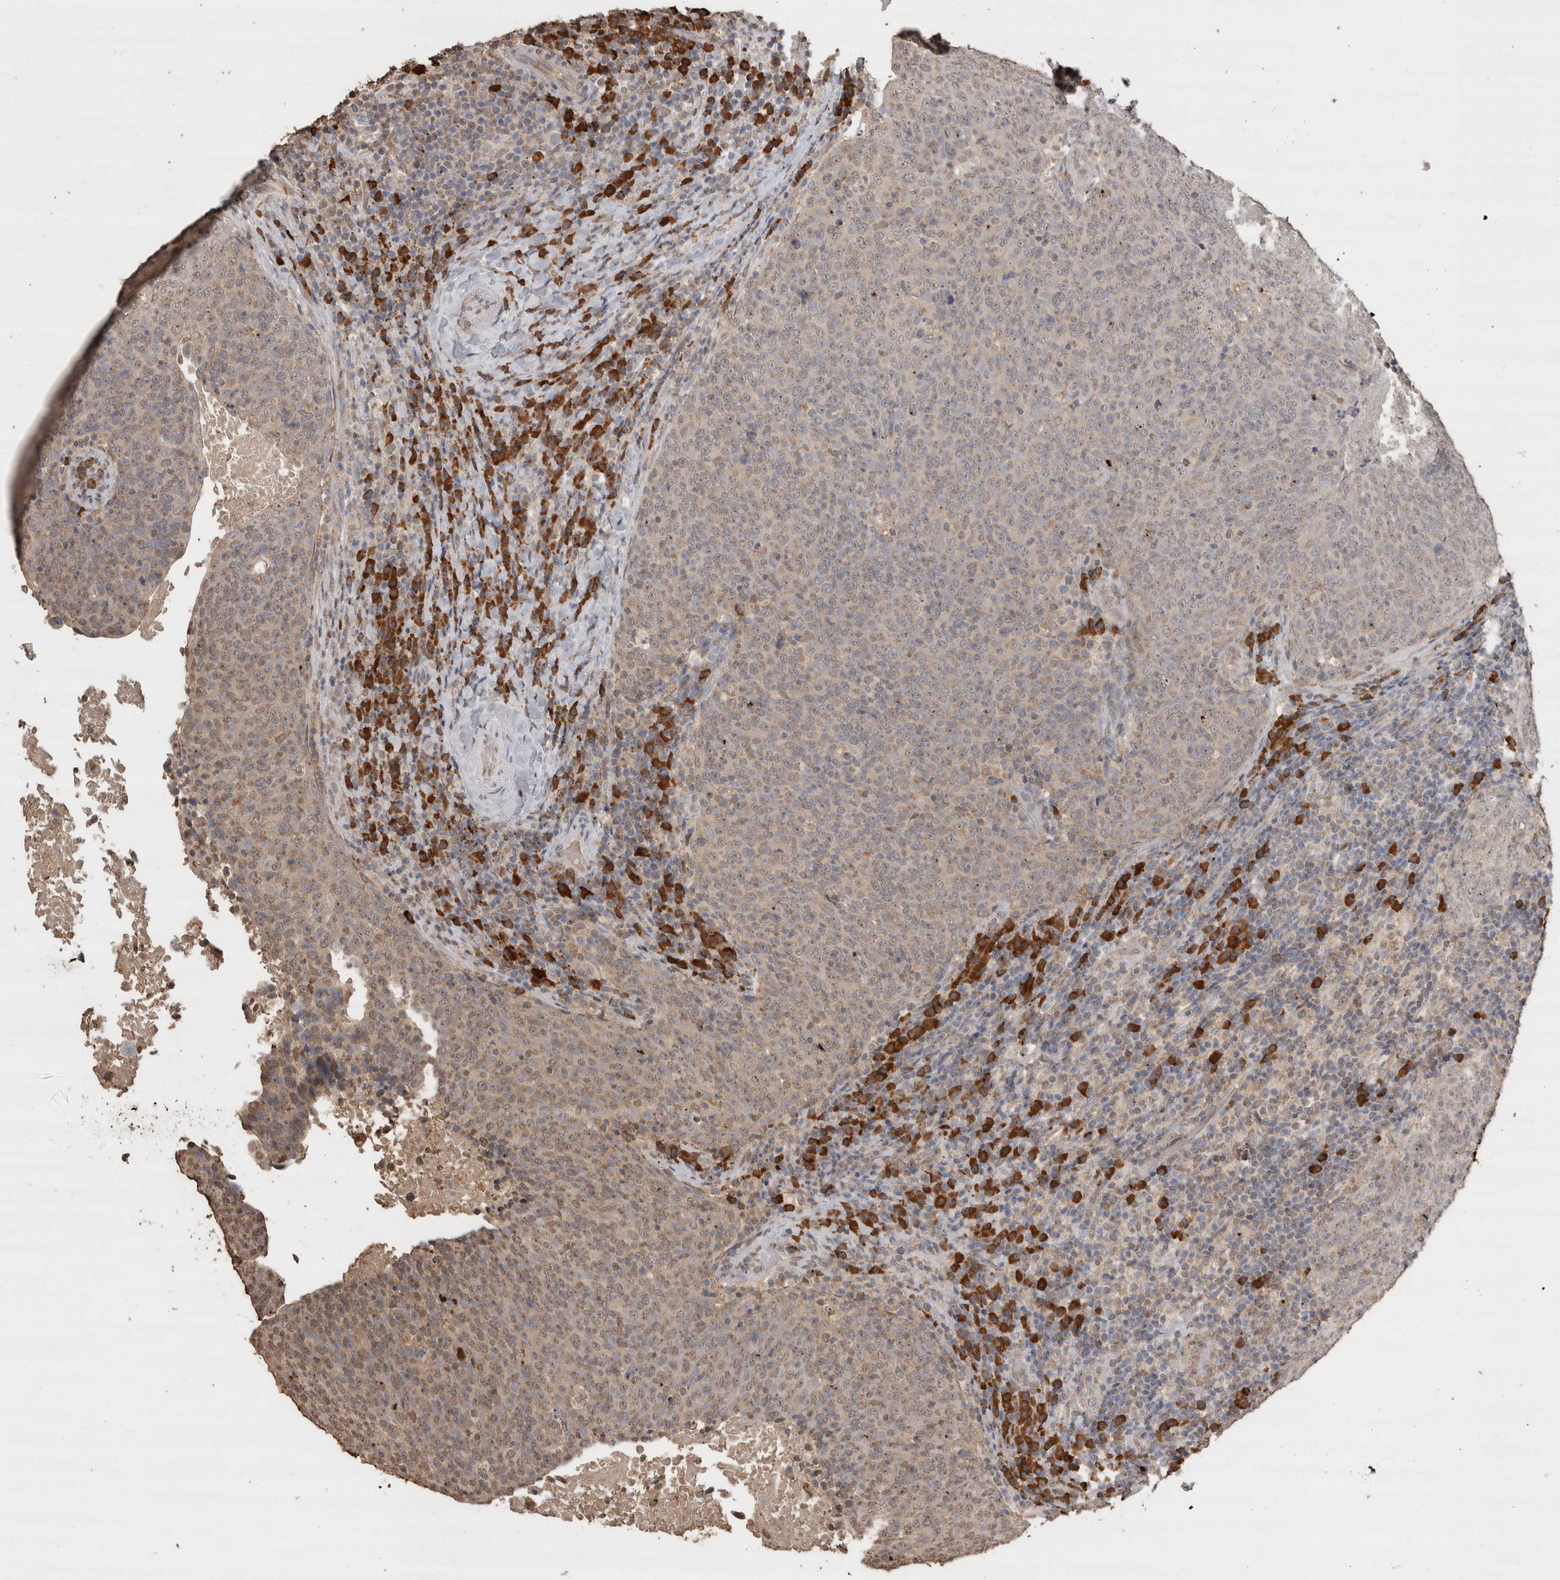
{"staining": {"intensity": "weak", "quantity": ">75%", "location": "cytoplasmic/membranous,nuclear"}, "tissue": "head and neck cancer", "cell_type": "Tumor cells", "image_type": "cancer", "snomed": [{"axis": "morphology", "description": "Squamous cell carcinoma, NOS"}, {"axis": "morphology", "description": "Squamous cell carcinoma, metastatic, NOS"}, {"axis": "topography", "description": "Lymph node"}, {"axis": "topography", "description": "Head-Neck"}], "caption": "This photomicrograph displays immunohistochemistry (IHC) staining of head and neck squamous cell carcinoma, with low weak cytoplasmic/membranous and nuclear staining in about >75% of tumor cells.", "gene": "CRELD2", "patient": {"sex": "male", "age": 62}}